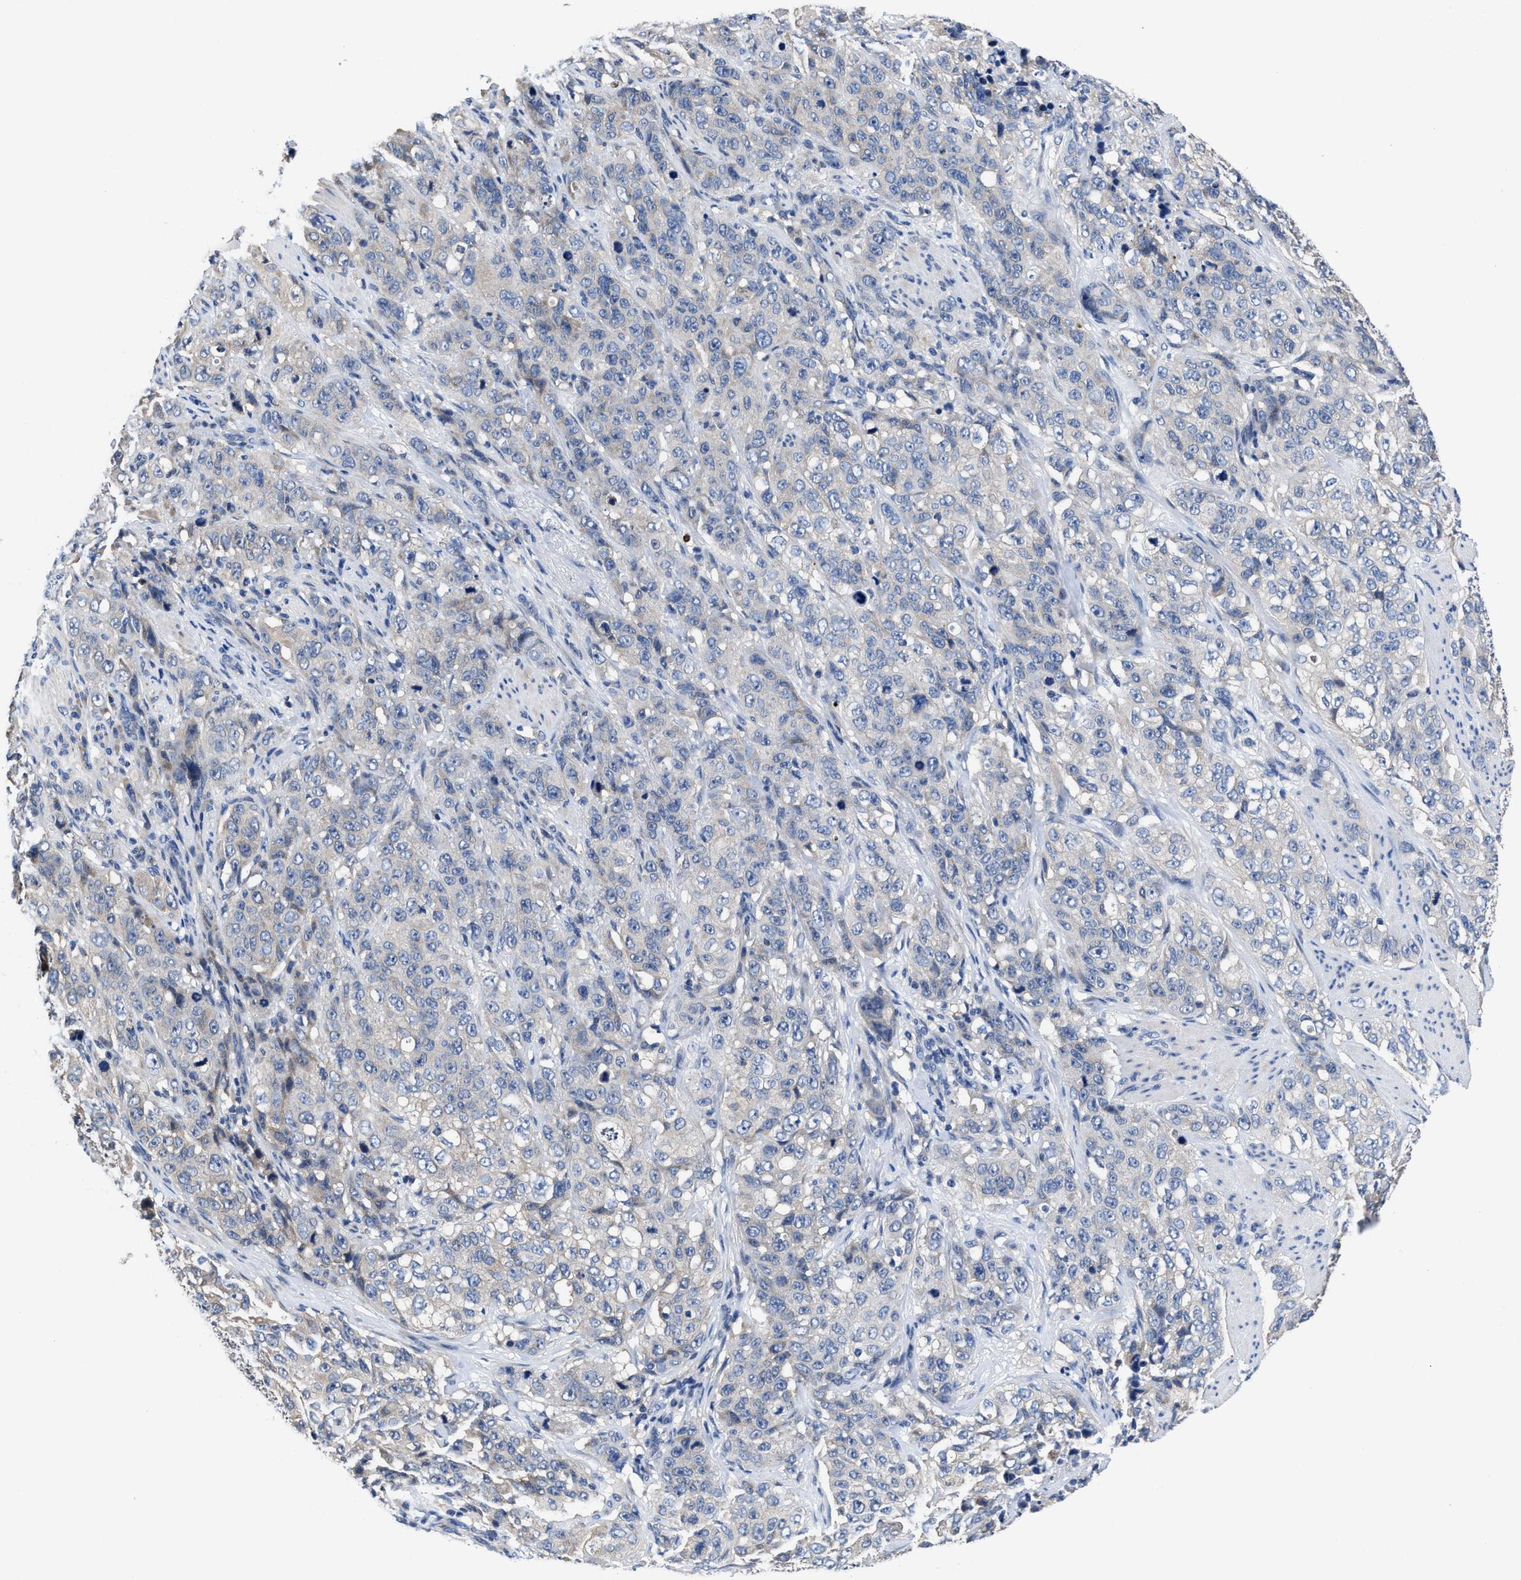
{"staining": {"intensity": "negative", "quantity": "none", "location": "none"}, "tissue": "stomach cancer", "cell_type": "Tumor cells", "image_type": "cancer", "snomed": [{"axis": "morphology", "description": "Adenocarcinoma, NOS"}, {"axis": "topography", "description": "Stomach"}], "caption": "Tumor cells are negative for protein expression in human stomach cancer.", "gene": "HOOK1", "patient": {"sex": "male", "age": 48}}